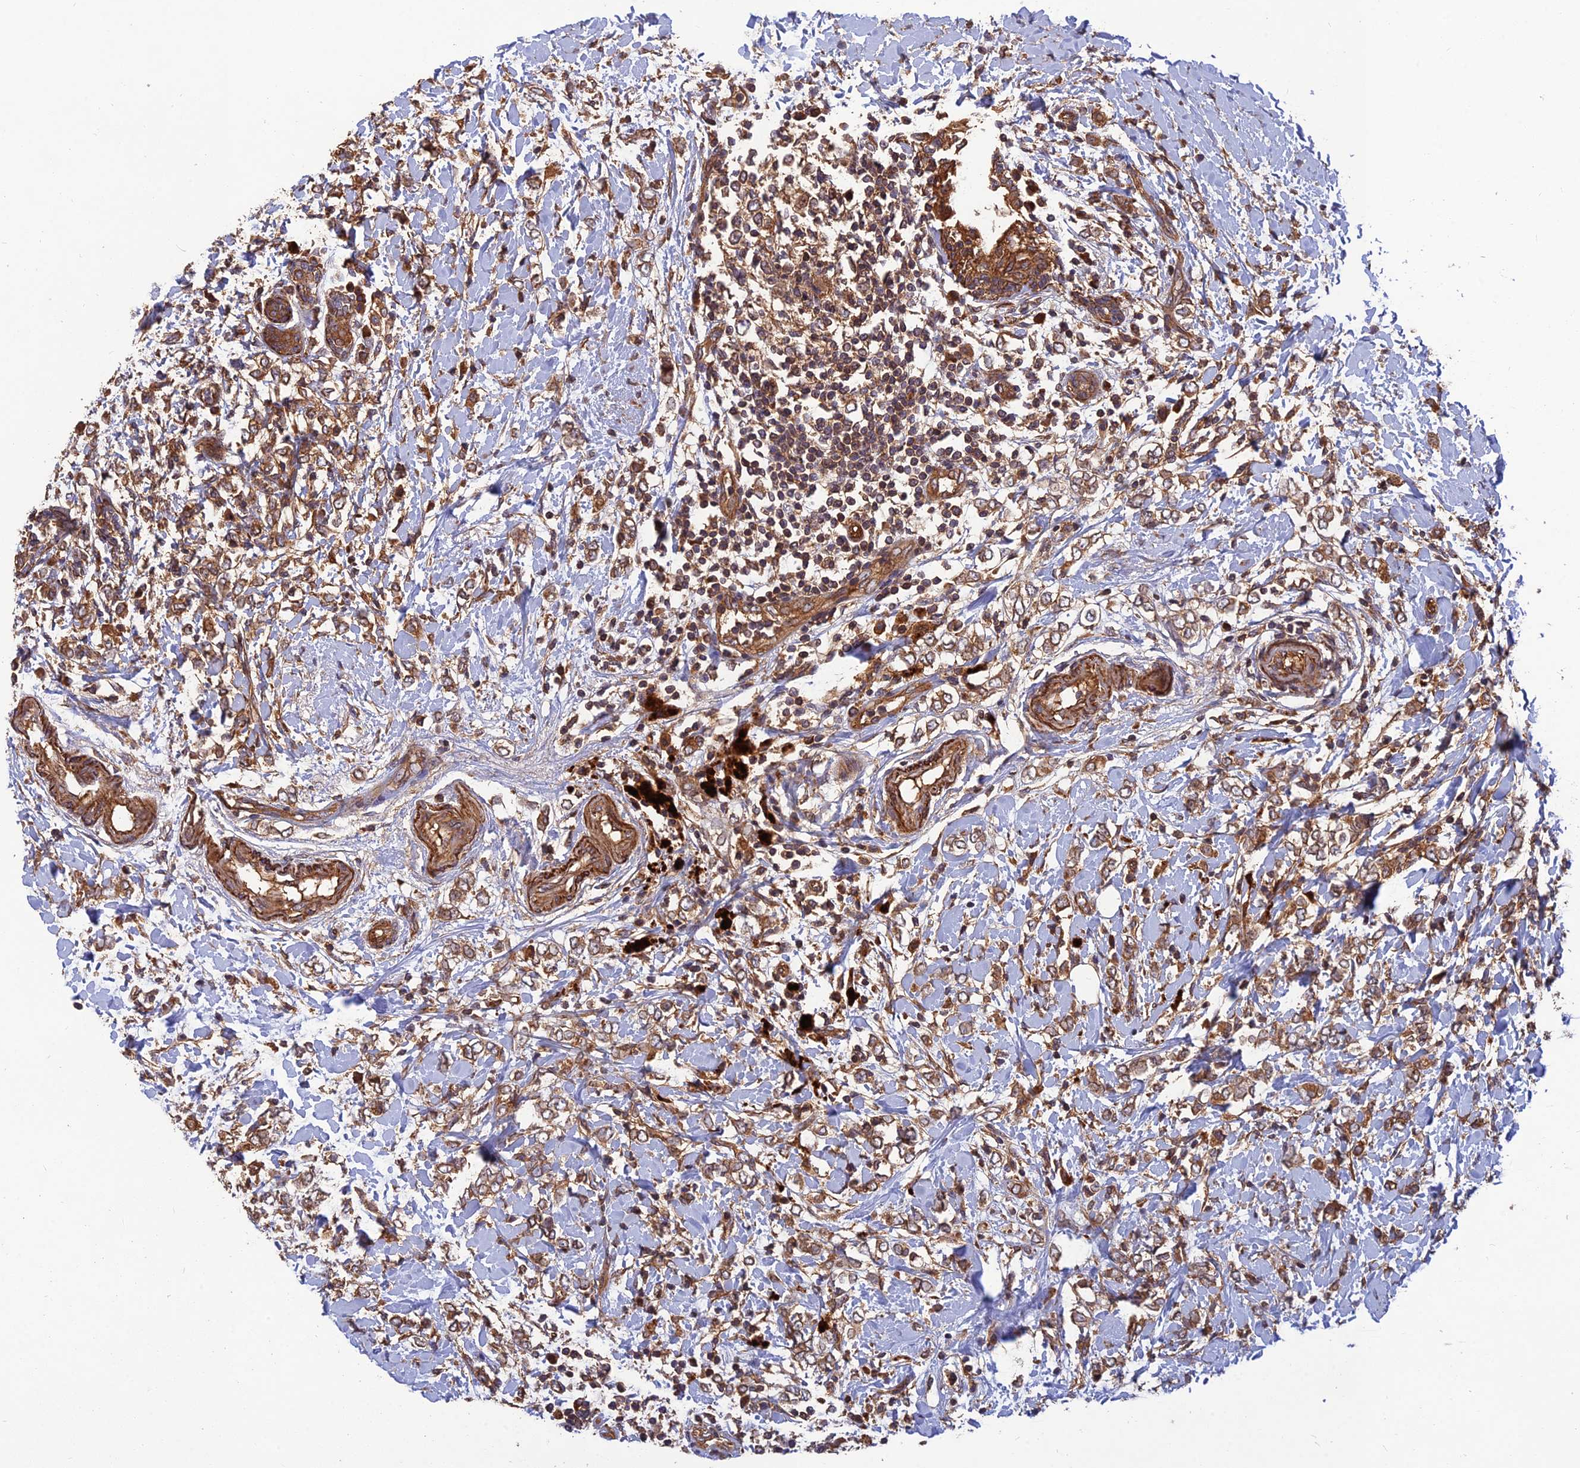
{"staining": {"intensity": "moderate", "quantity": ">75%", "location": "cytoplasmic/membranous"}, "tissue": "breast cancer", "cell_type": "Tumor cells", "image_type": "cancer", "snomed": [{"axis": "morphology", "description": "Normal tissue, NOS"}, {"axis": "morphology", "description": "Lobular carcinoma"}, {"axis": "topography", "description": "Breast"}], "caption": "Immunohistochemical staining of human breast lobular carcinoma shows moderate cytoplasmic/membranous protein expression in approximately >75% of tumor cells.", "gene": "RELCH", "patient": {"sex": "female", "age": 47}}